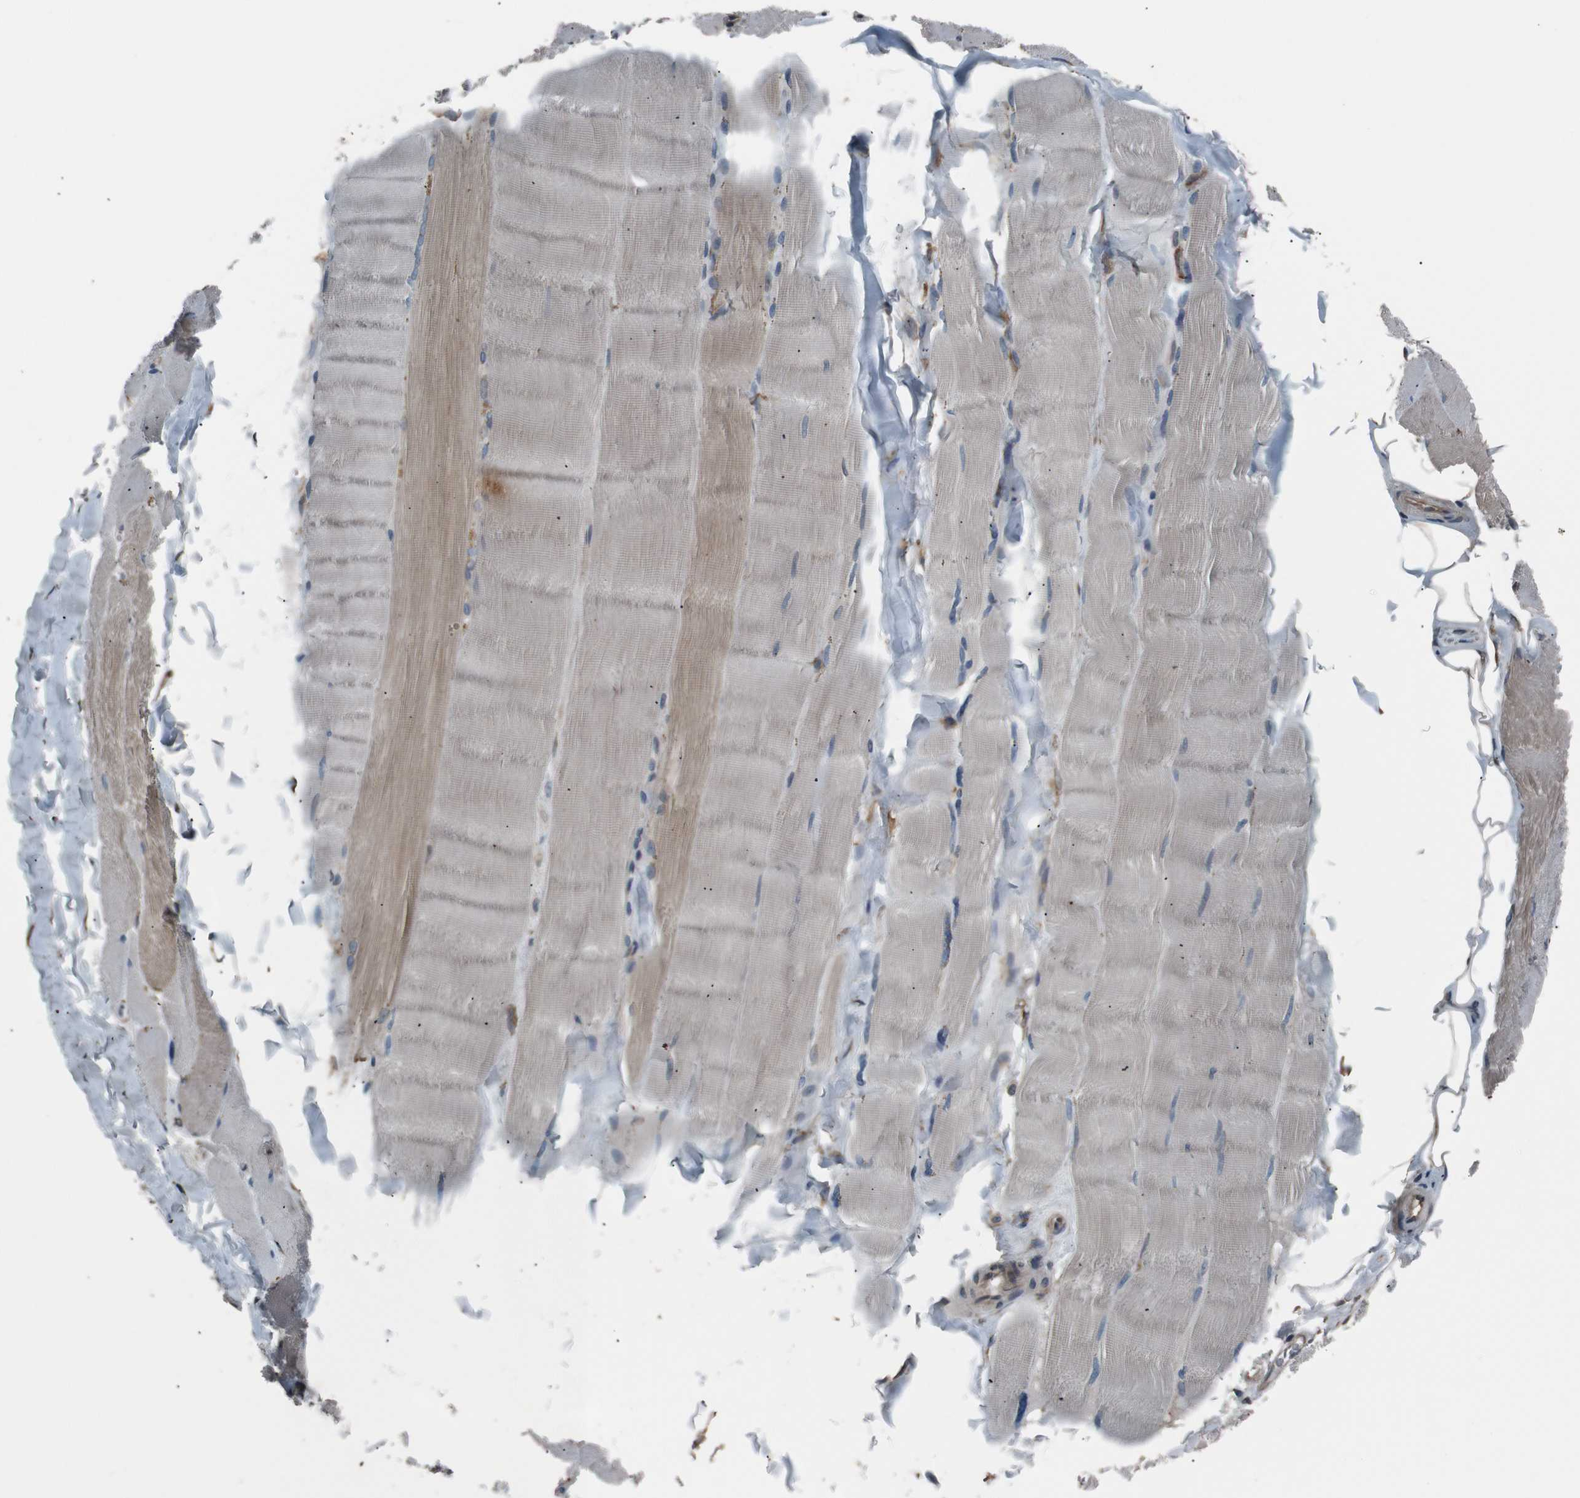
{"staining": {"intensity": "moderate", "quantity": "25%-75%", "location": "cytoplasmic/membranous"}, "tissue": "skeletal muscle", "cell_type": "Myocytes", "image_type": "normal", "snomed": [{"axis": "morphology", "description": "Normal tissue, NOS"}, {"axis": "topography", "description": "Skin"}, {"axis": "topography", "description": "Skeletal muscle"}], "caption": "IHC histopathology image of normal human skeletal muscle stained for a protein (brown), which reveals medium levels of moderate cytoplasmic/membranous positivity in about 25%-75% of myocytes.", "gene": "SIGMAR1", "patient": {"sex": "male", "age": 83}}